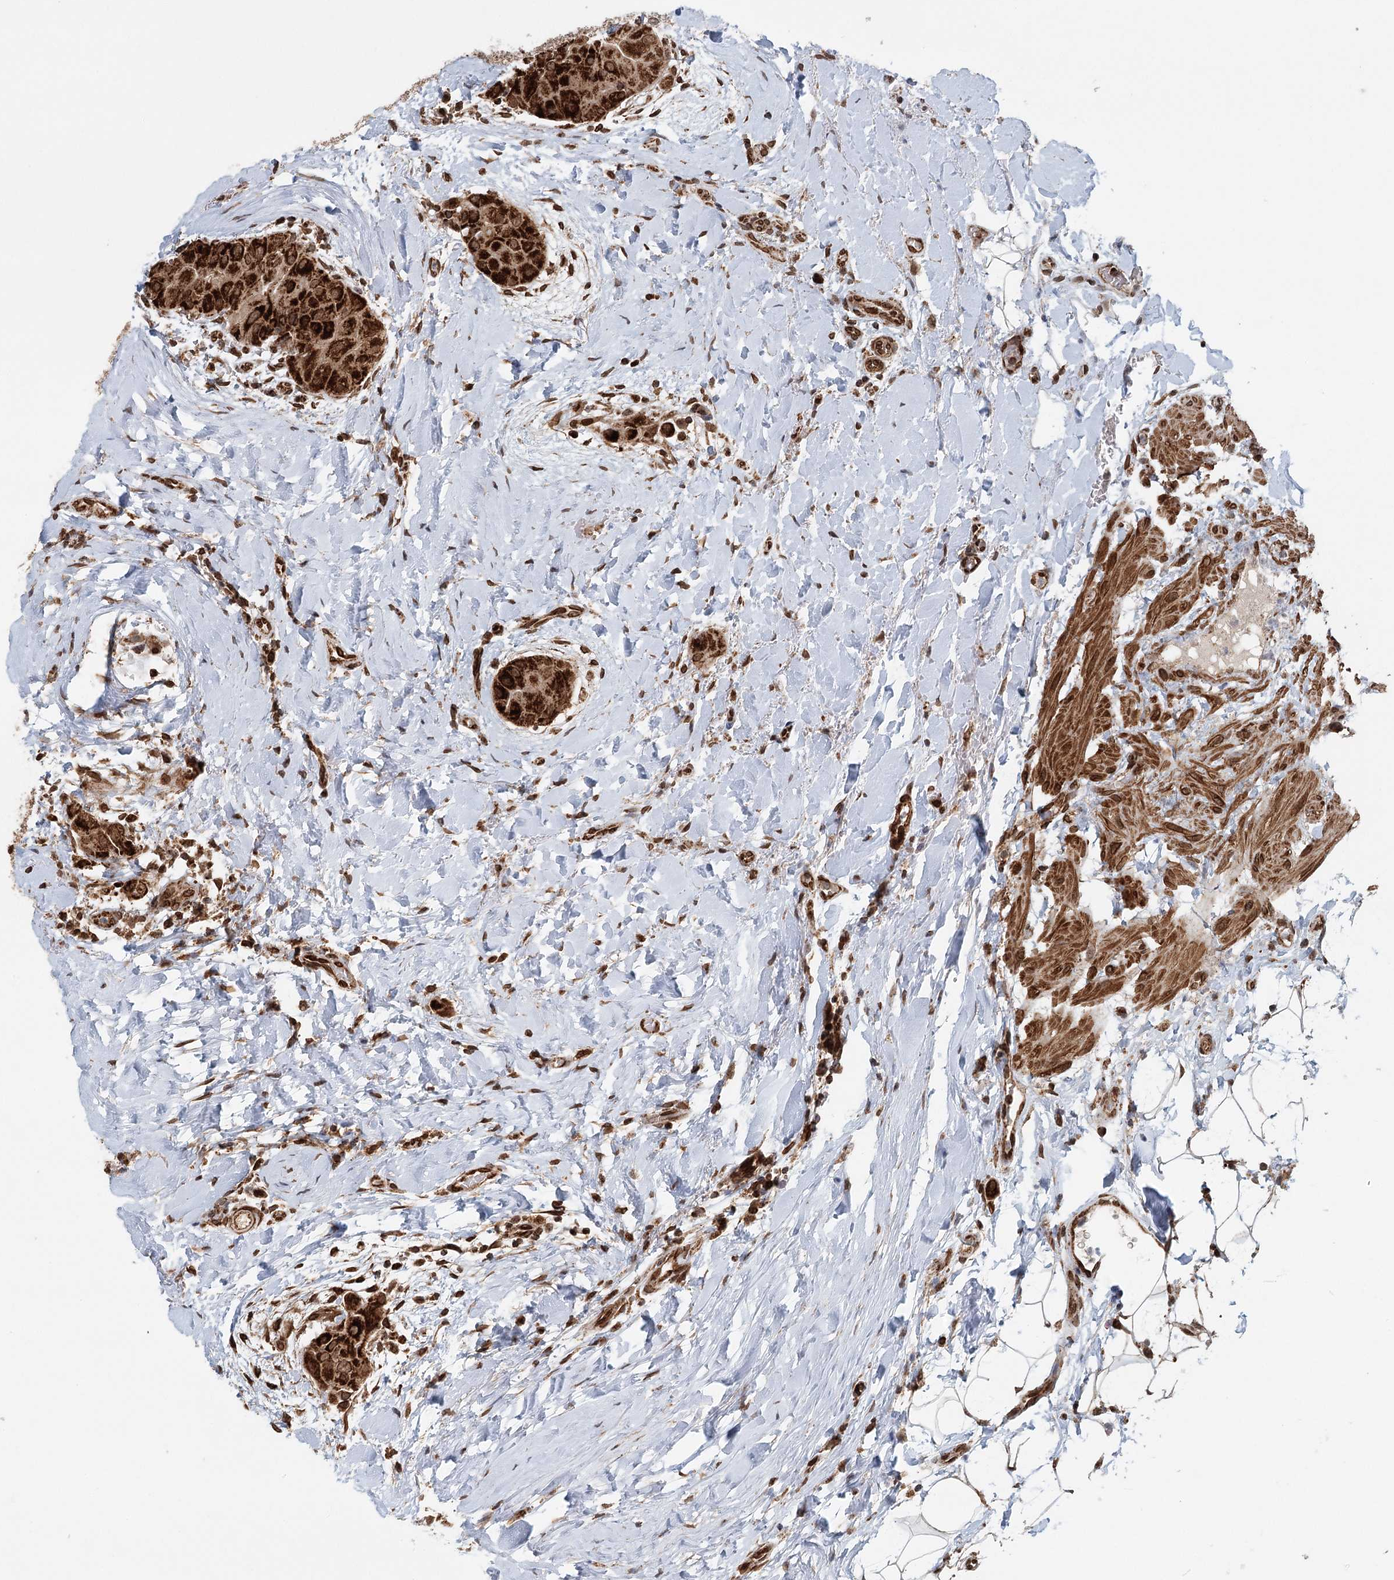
{"staining": {"intensity": "strong", "quantity": ">75%", "location": "cytoplasmic/membranous"}, "tissue": "thyroid cancer", "cell_type": "Tumor cells", "image_type": "cancer", "snomed": [{"axis": "morphology", "description": "Papillary adenocarcinoma, NOS"}, {"axis": "topography", "description": "Thyroid gland"}], "caption": "Immunohistochemistry staining of thyroid papillary adenocarcinoma, which exhibits high levels of strong cytoplasmic/membranous staining in about >75% of tumor cells indicating strong cytoplasmic/membranous protein positivity. The staining was performed using DAB (brown) for protein detection and nuclei were counterstained in hematoxylin (blue).", "gene": "BCKDHA", "patient": {"sex": "male", "age": 33}}